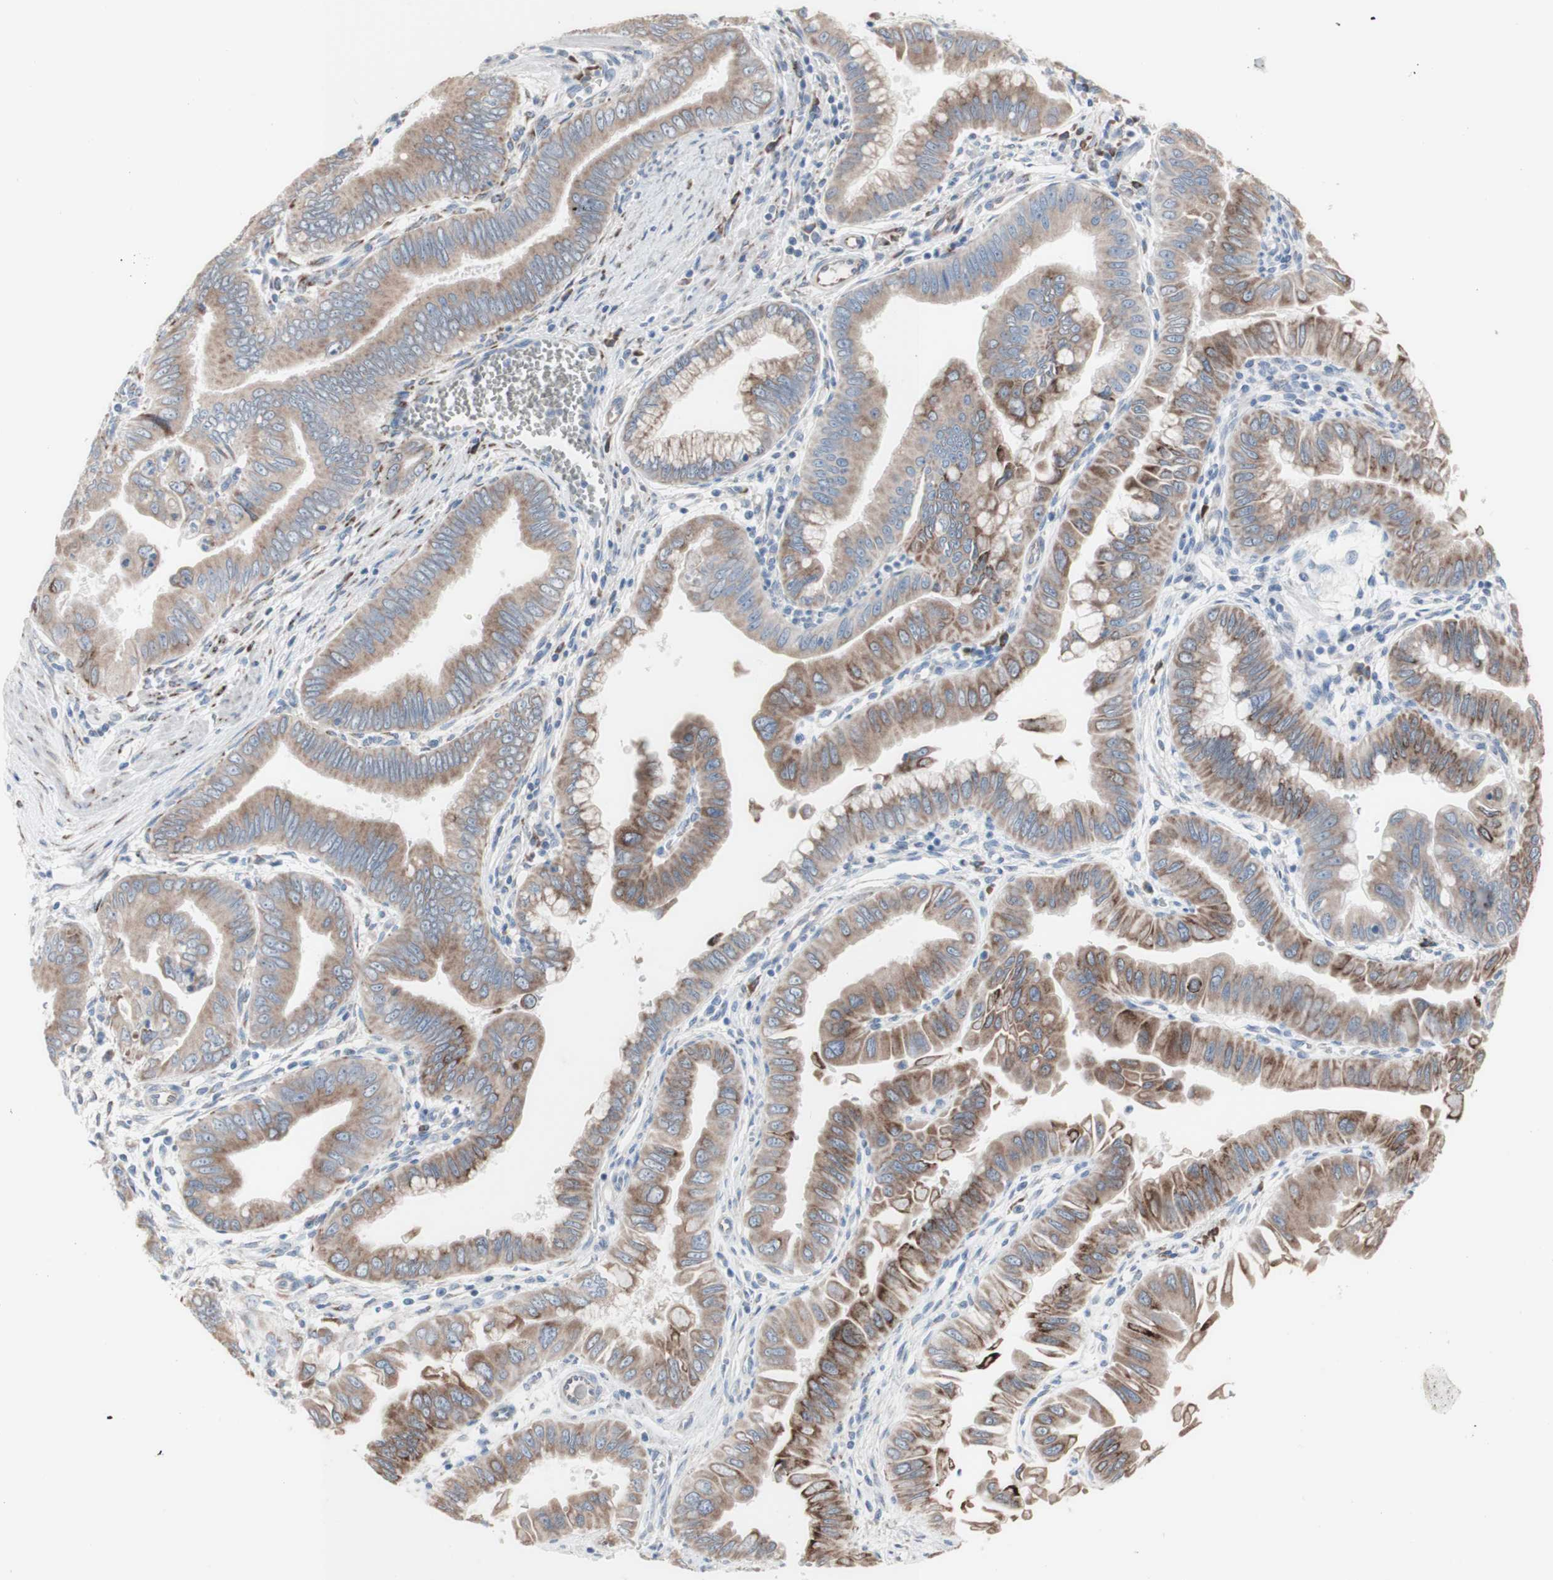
{"staining": {"intensity": "moderate", "quantity": ">75%", "location": "cytoplasmic/membranous"}, "tissue": "pancreatic cancer", "cell_type": "Tumor cells", "image_type": "cancer", "snomed": [{"axis": "morphology", "description": "Normal tissue, NOS"}, {"axis": "topography", "description": "Lymph node"}], "caption": "Protein analysis of pancreatic cancer tissue displays moderate cytoplasmic/membranous staining in about >75% of tumor cells.", "gene": "AGPAT5", "patient": {"sex": "male", "age": 50}}